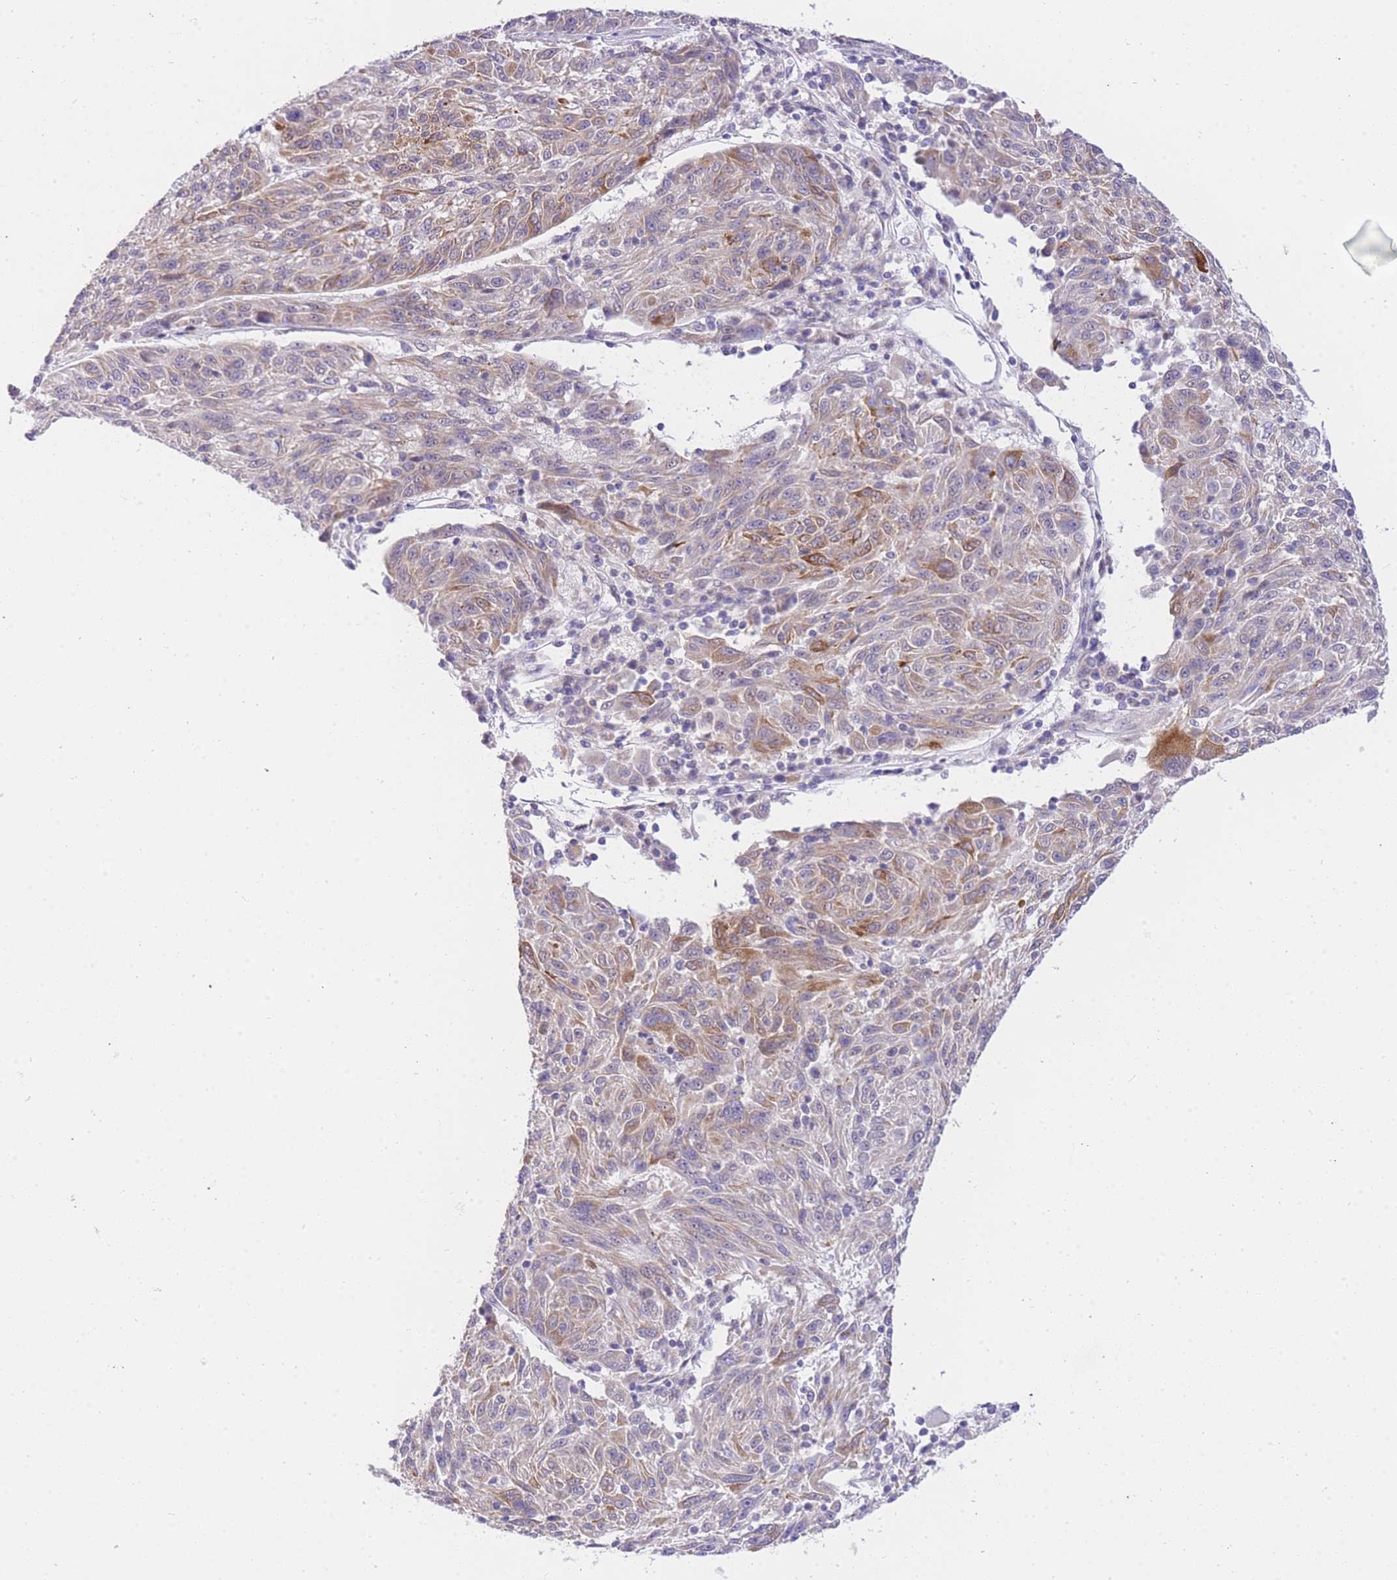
{"staining": {"intensity": "moderate", "quantity": "<25%", "location": "cytoplasmic/membranous"}, "tissue": "melanoma", "cell_type": "Tumor cells", "image_type": "cancer", "snomed": [{"axis": "morphology", "description": "Malignant melanoma, NOS"}, {"axis": "topography", "description": "Skin"}], "caption": "Melanoma was stained to show a protein in brown. There is low levels of moderate cytoplasmic/membranous expression in about <25% of tumor cells.", "gene": "UBXN7", "patient": {"sex": "male", "age": 53}}